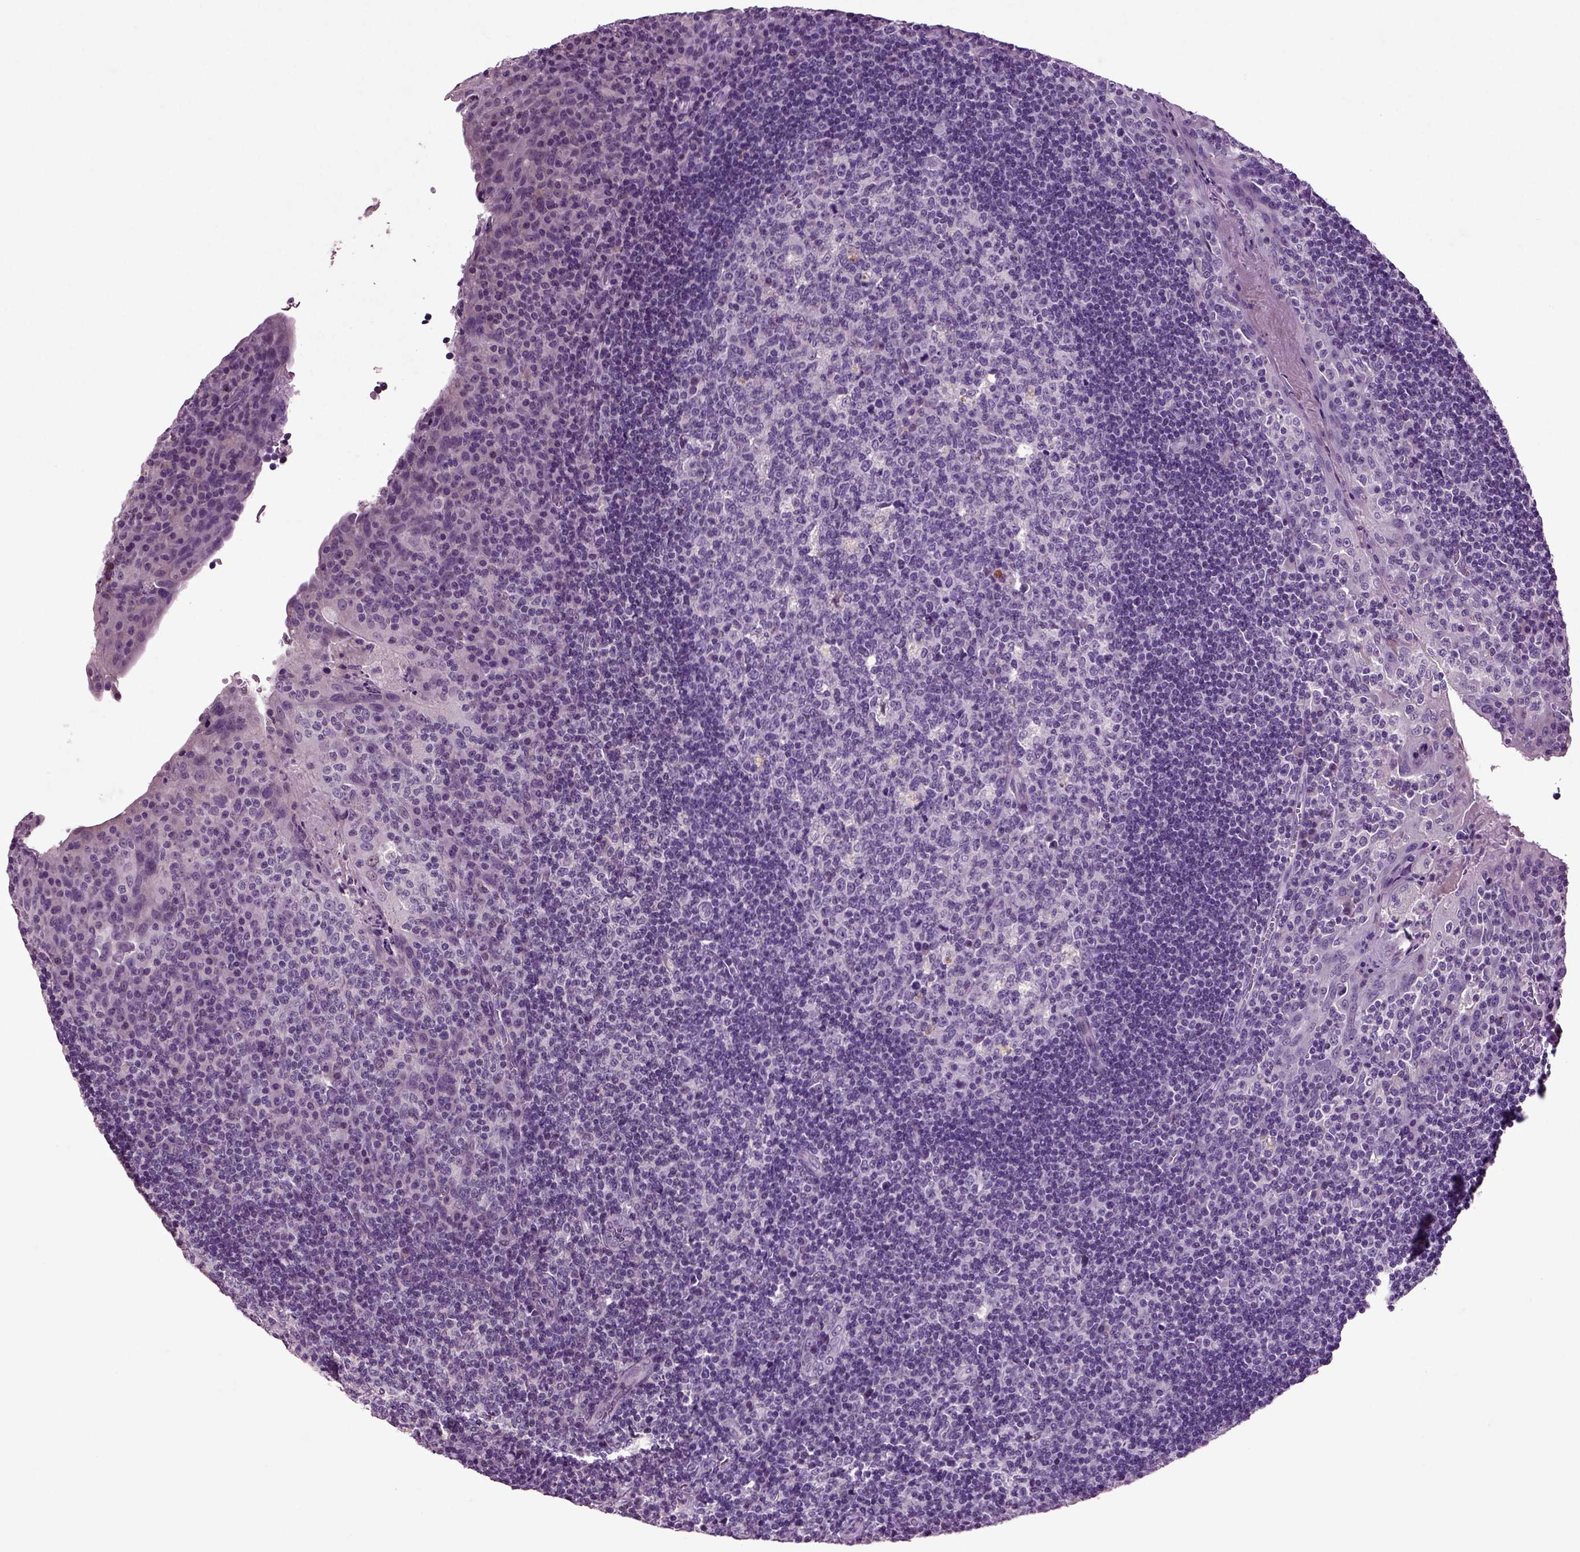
{"staining": {"intensity": "moderate", "quantity": "<25%", "location": "cytoplasmic/membranous"}, "tissue": "tonsil", "cell_type": "Germinal center cells", "image_type": "normal", "snomed": [{"axis": "morphology", "description": "Normal tissue, NOS"}, {"axis": "topography", "description": "Tonsil"}], "caption": "Immunohistochemical staining of normal tonsil shows low levels of moderate cytoplasmic/membranous staining in about <25% of germinal center cells.", "gene": "CRHR1", "patient": {"sex": "male", "age": 17}}